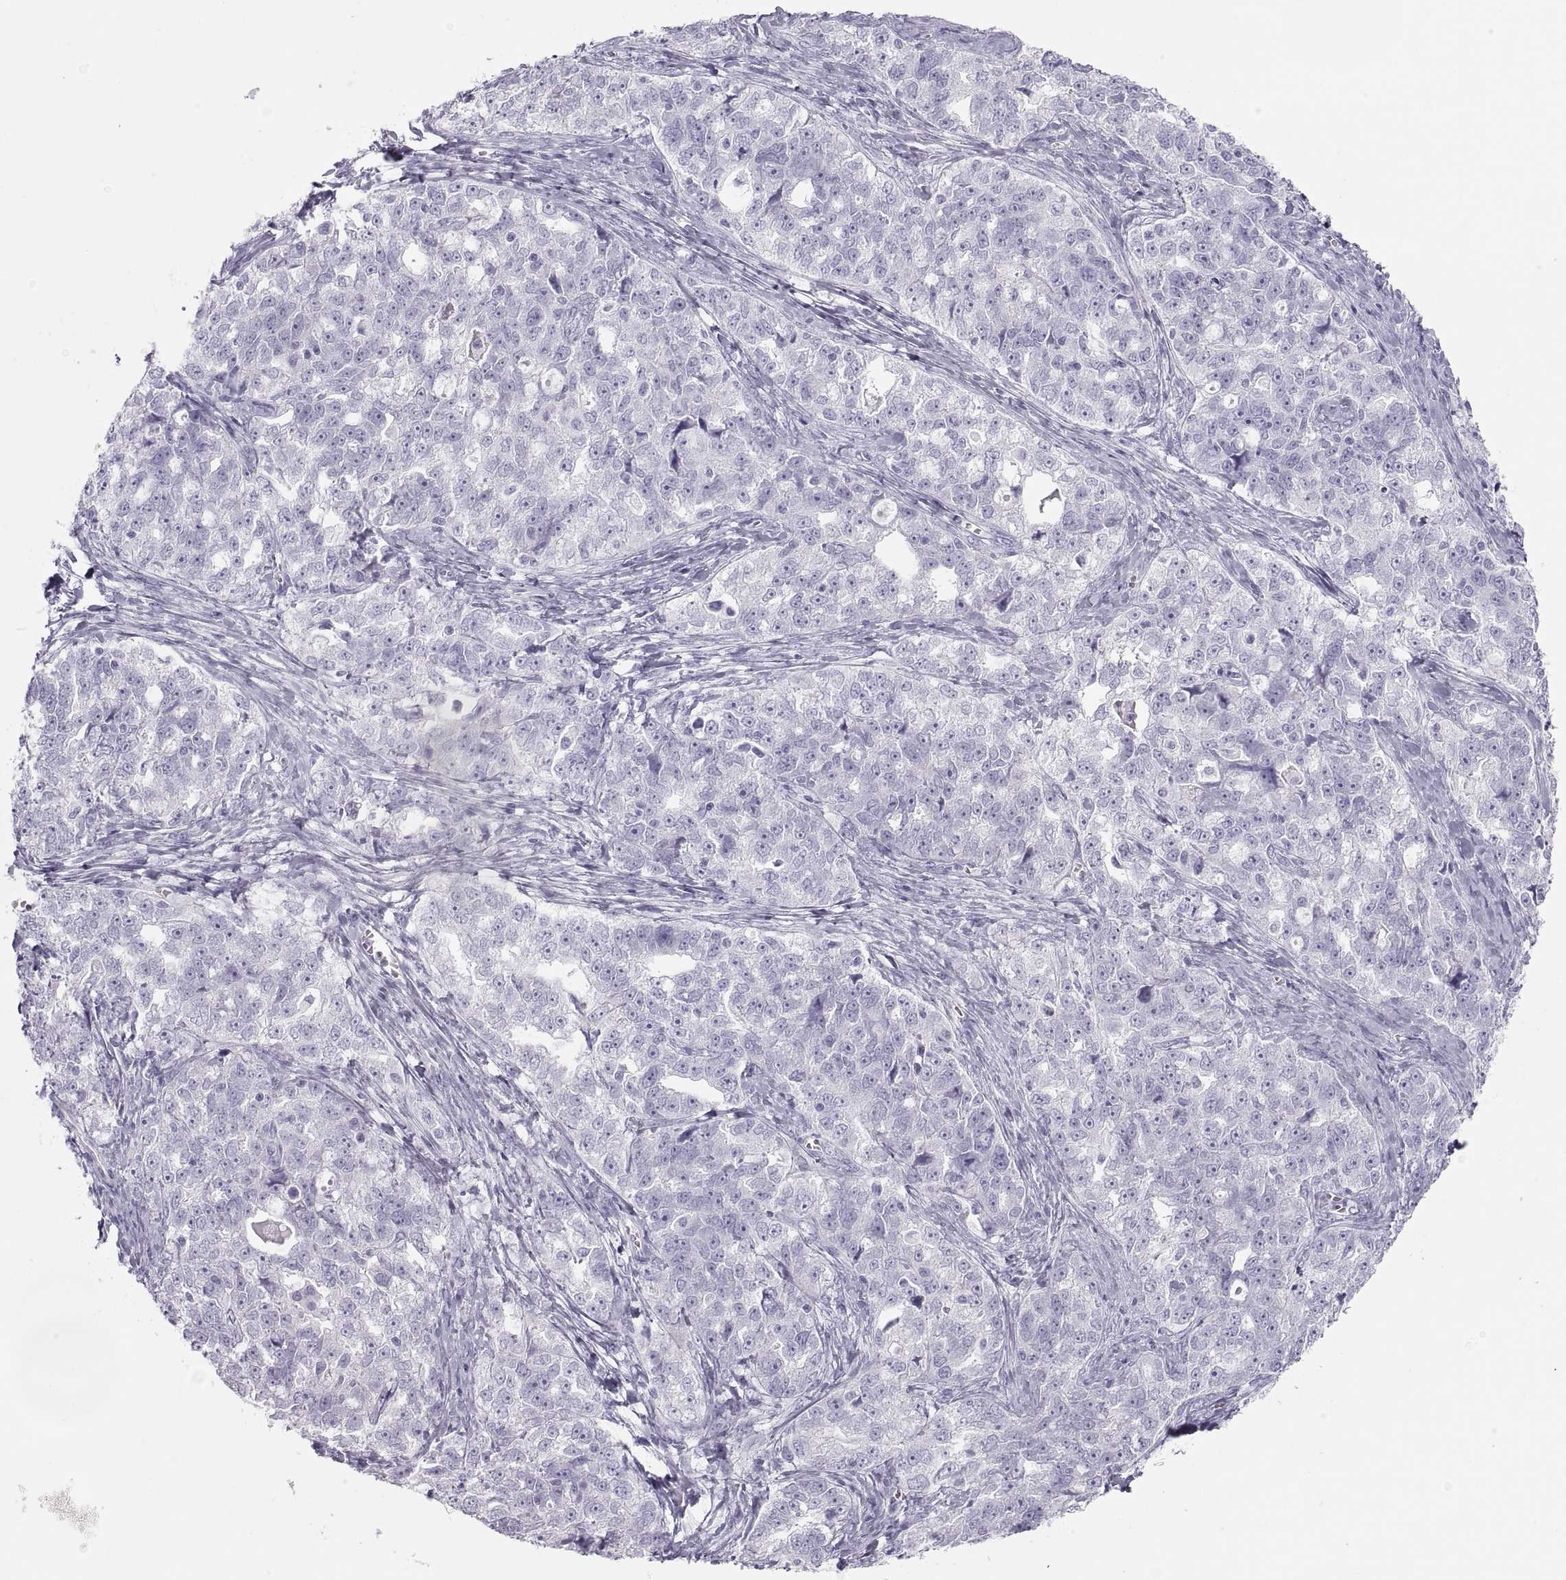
{"staining": {"intensity": "negative", "quantity": "none", "location": "none"}, "tissue": "ovarian cancer", "cell_type": "Tumor cells", "image_type": "cancer", "snomed": [{"axis": "morphology", "description": "Cystadenocarcinoma, serous, NOS"}, {"axis": "topography", "description": "Ovary"}], "caption": "Protein analysis of ovarian cancer reveals no significant expression in tumor cells.", "gene": "SEMG1", "patient": {"sex": "female", "age": 51}}